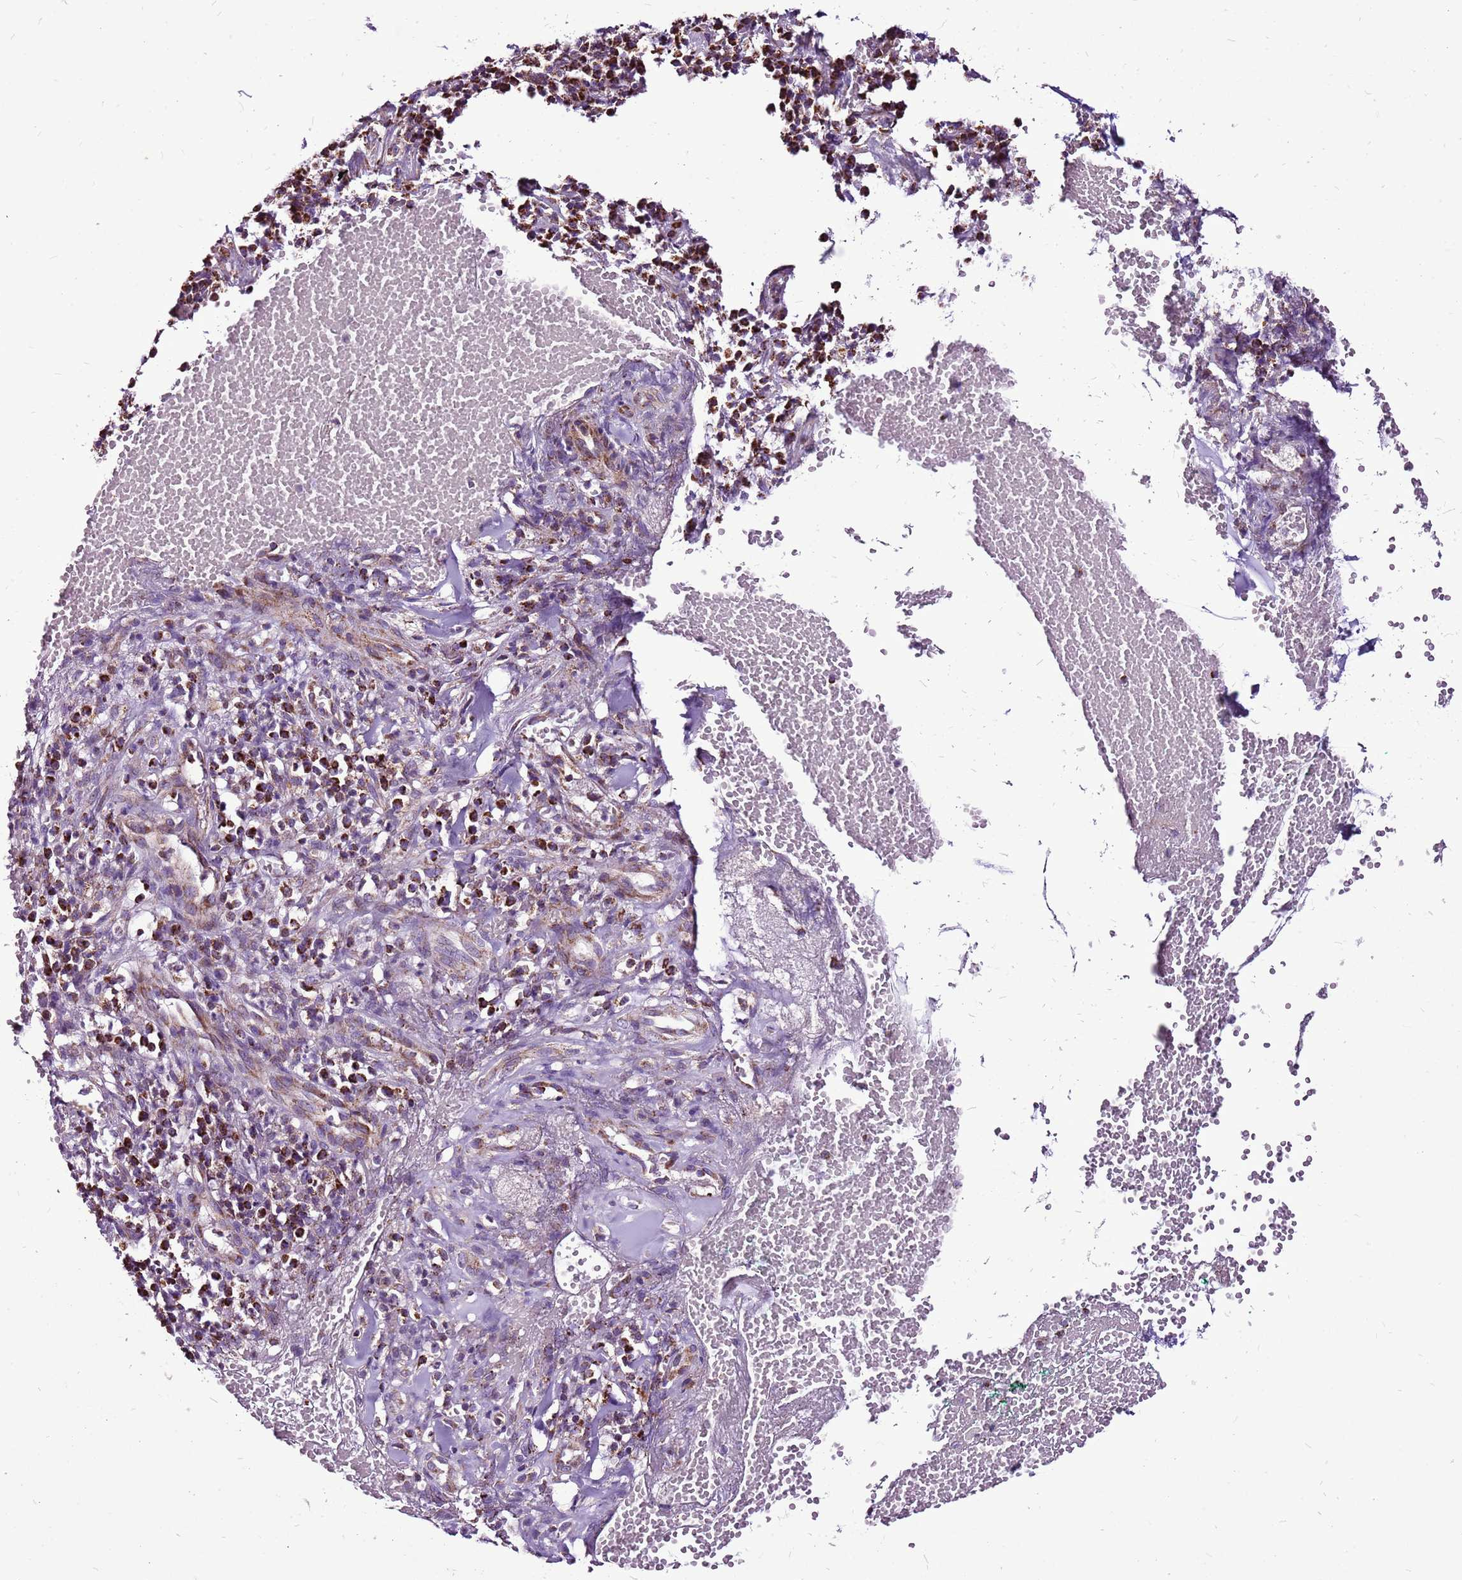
{"staining": {"intensity": "moderate", "quantity": "<25%", "location": "cytoplasmic/membranous"}, "tissue": "adipose tissue", "cell_type": "Adipocytes", "image_type": "normal", "snomed": [{"axis": "morphology", "description": "Normal tissue, NOS"}, {"axis": "morphology", "description": "Basal cell carcinoma"}, {"axis": "topography", "description": "Cartilage tissue"}, {"axis": "topography", "description": "Nasopharynx"}, {"axis": "topography", "description": "Oral tissue"}], "caption": "Immunohistochemical staining of unremarkable adipose tissue reveals moderate cytoplasmic/membranous protein expression in approximately <25% of adipocytes.", "gene": "GCDH", "patient": {"sex": "female", "age": 77}}